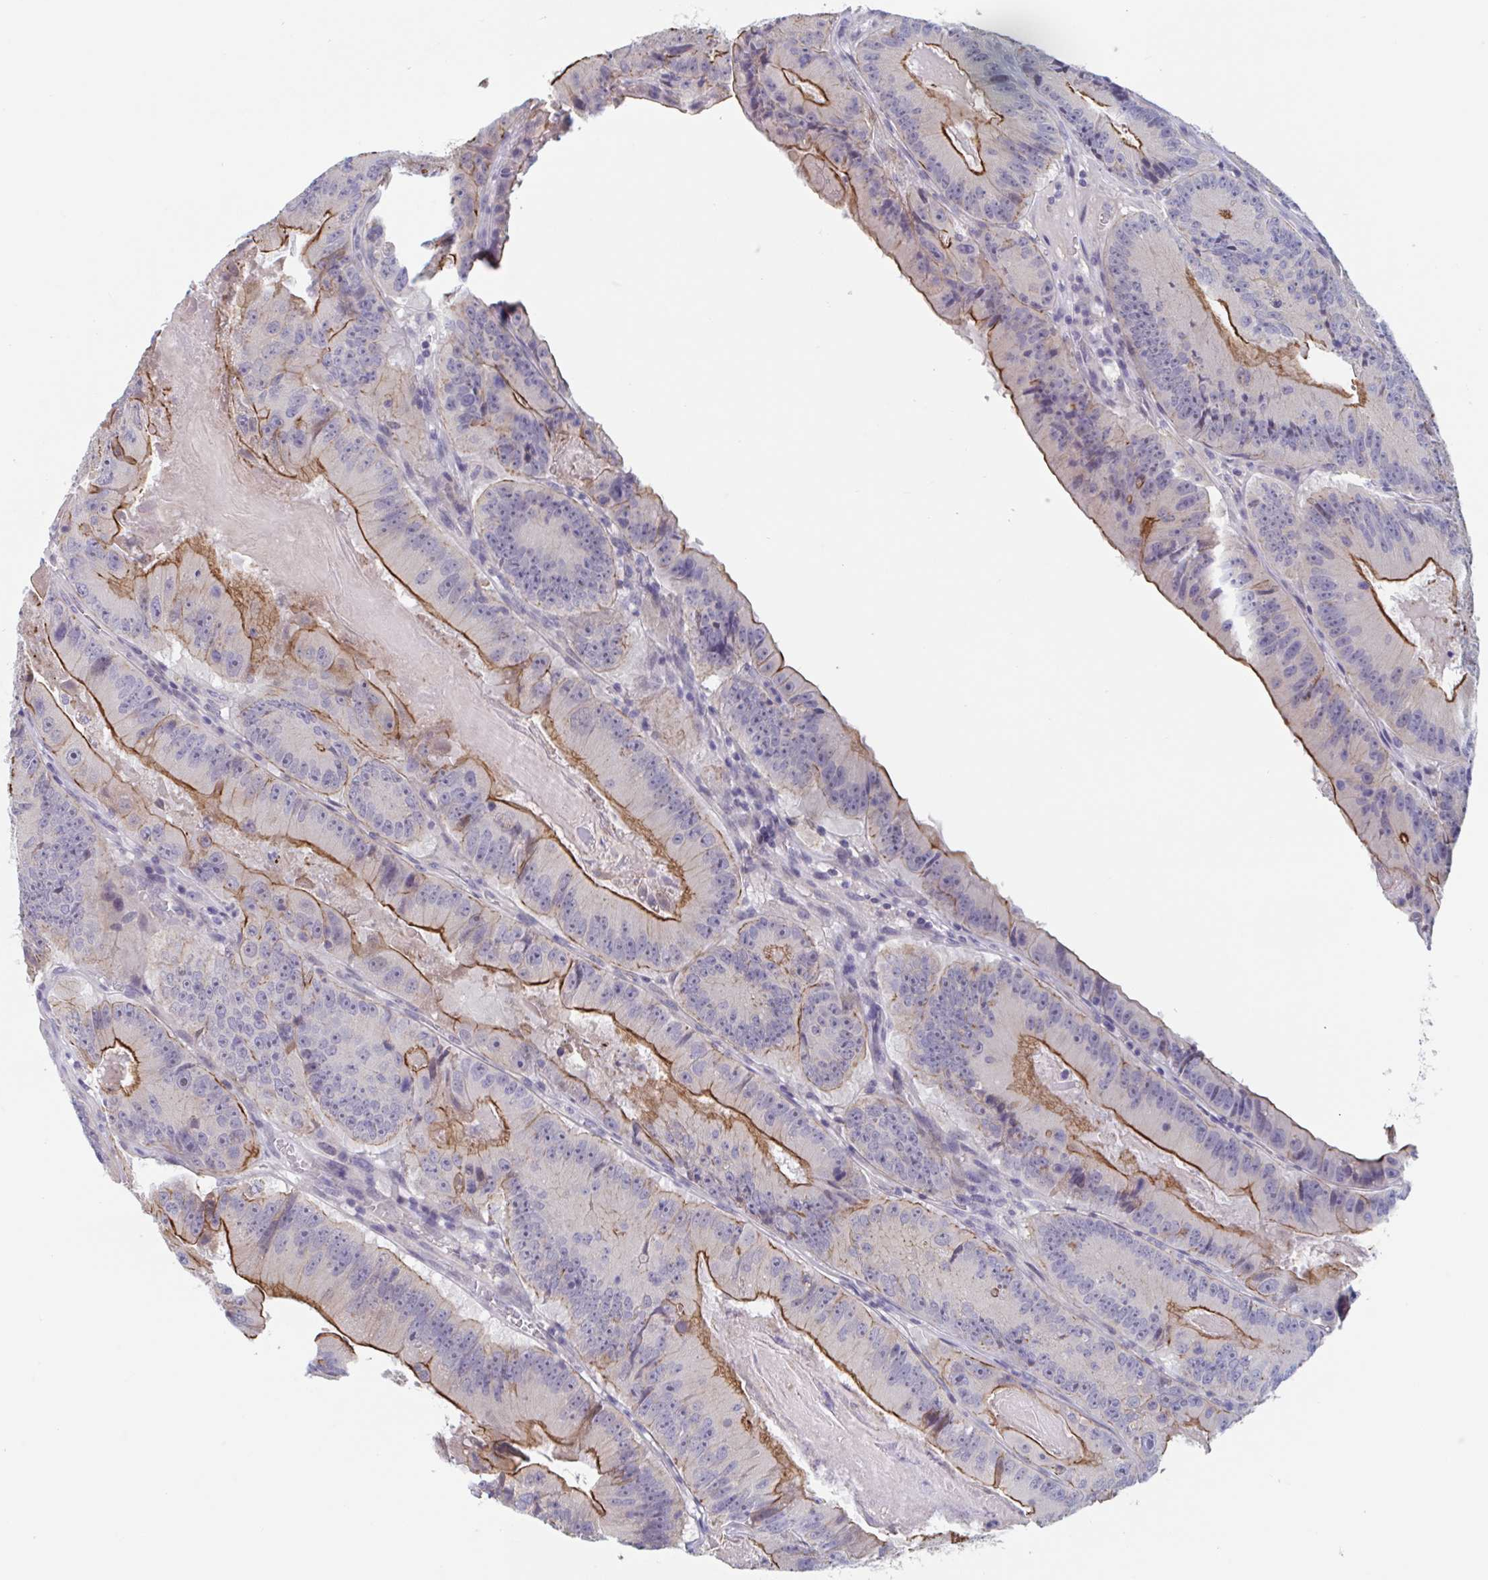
{"staining": {"intensity": "moderate", "quantity": "25%-75%", "location": "cytoplasmic/membranous"}, "tissue": "colorectal cancer", "cell_type": "Tumor cells", "image_type": "cancer", "snomed": [{"axis": "morphology", "description": "Adenocarcinoma, NOS"}, {"axis": "topography", "description": "Colon"}], "caption": "Colorectal adenocarcinoma stained with a protein marker reveals moderate staining in tumor cells.", "gene": "UNKL", "patient": {"sex": "female", "age": 86}}